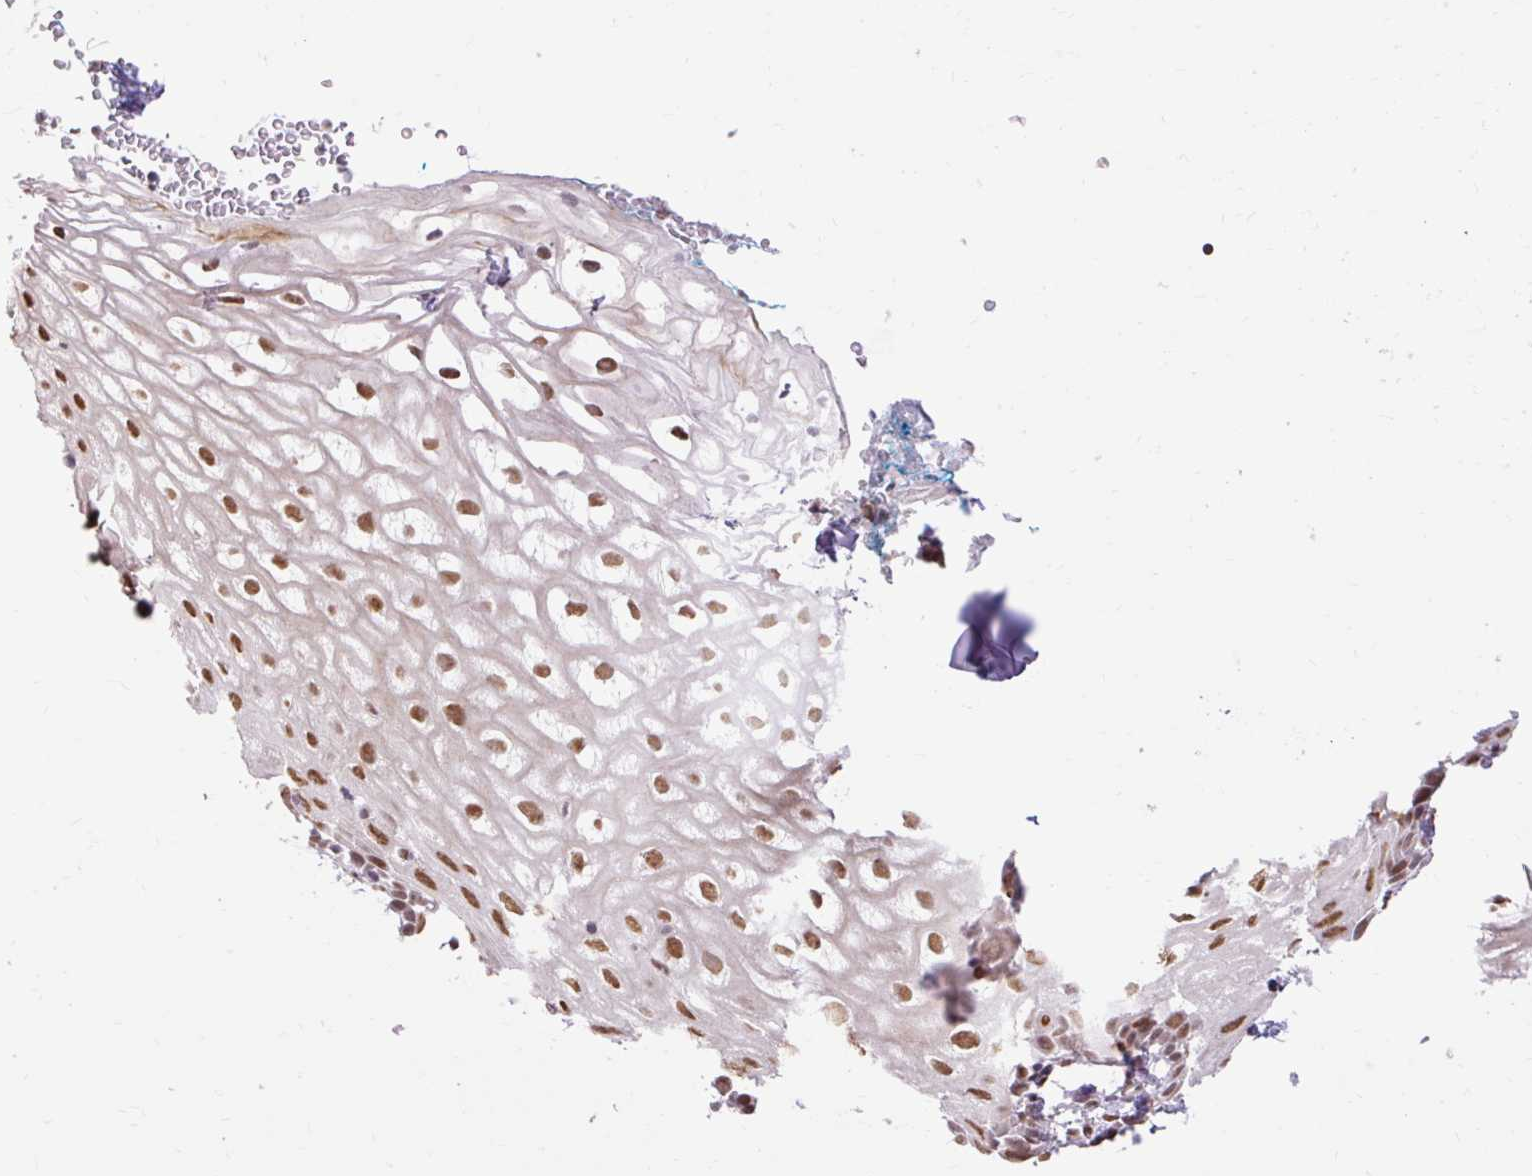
{"staining": {"intensity": "strong", "quantity": ">75%", "location": "nuclear"}, "tissue": "vagina", "cell_type": "Squamous epithelial cells", "image_type": "normal", "snomed": [{"axis": "morphology", "description": "Normal tissue, NOS"}, {"axis": "morphology", "description": "Adenocarcinoma, NOS"}, {"axis": "topography", "description": "Rectum"}, {"axis": "topography", "description": "Vagina"}, {"axis": "topography", "description": "Peripheral nerve tissue"}], "caption": "Immunohistochemical staining of normal human vagina exhibits >75% levels of strong nuclear protein expression in about >75% of squamous epithelial cells.", "gene": "ENSG00000261832", "patient": {"sex": "female", "age": 71}}